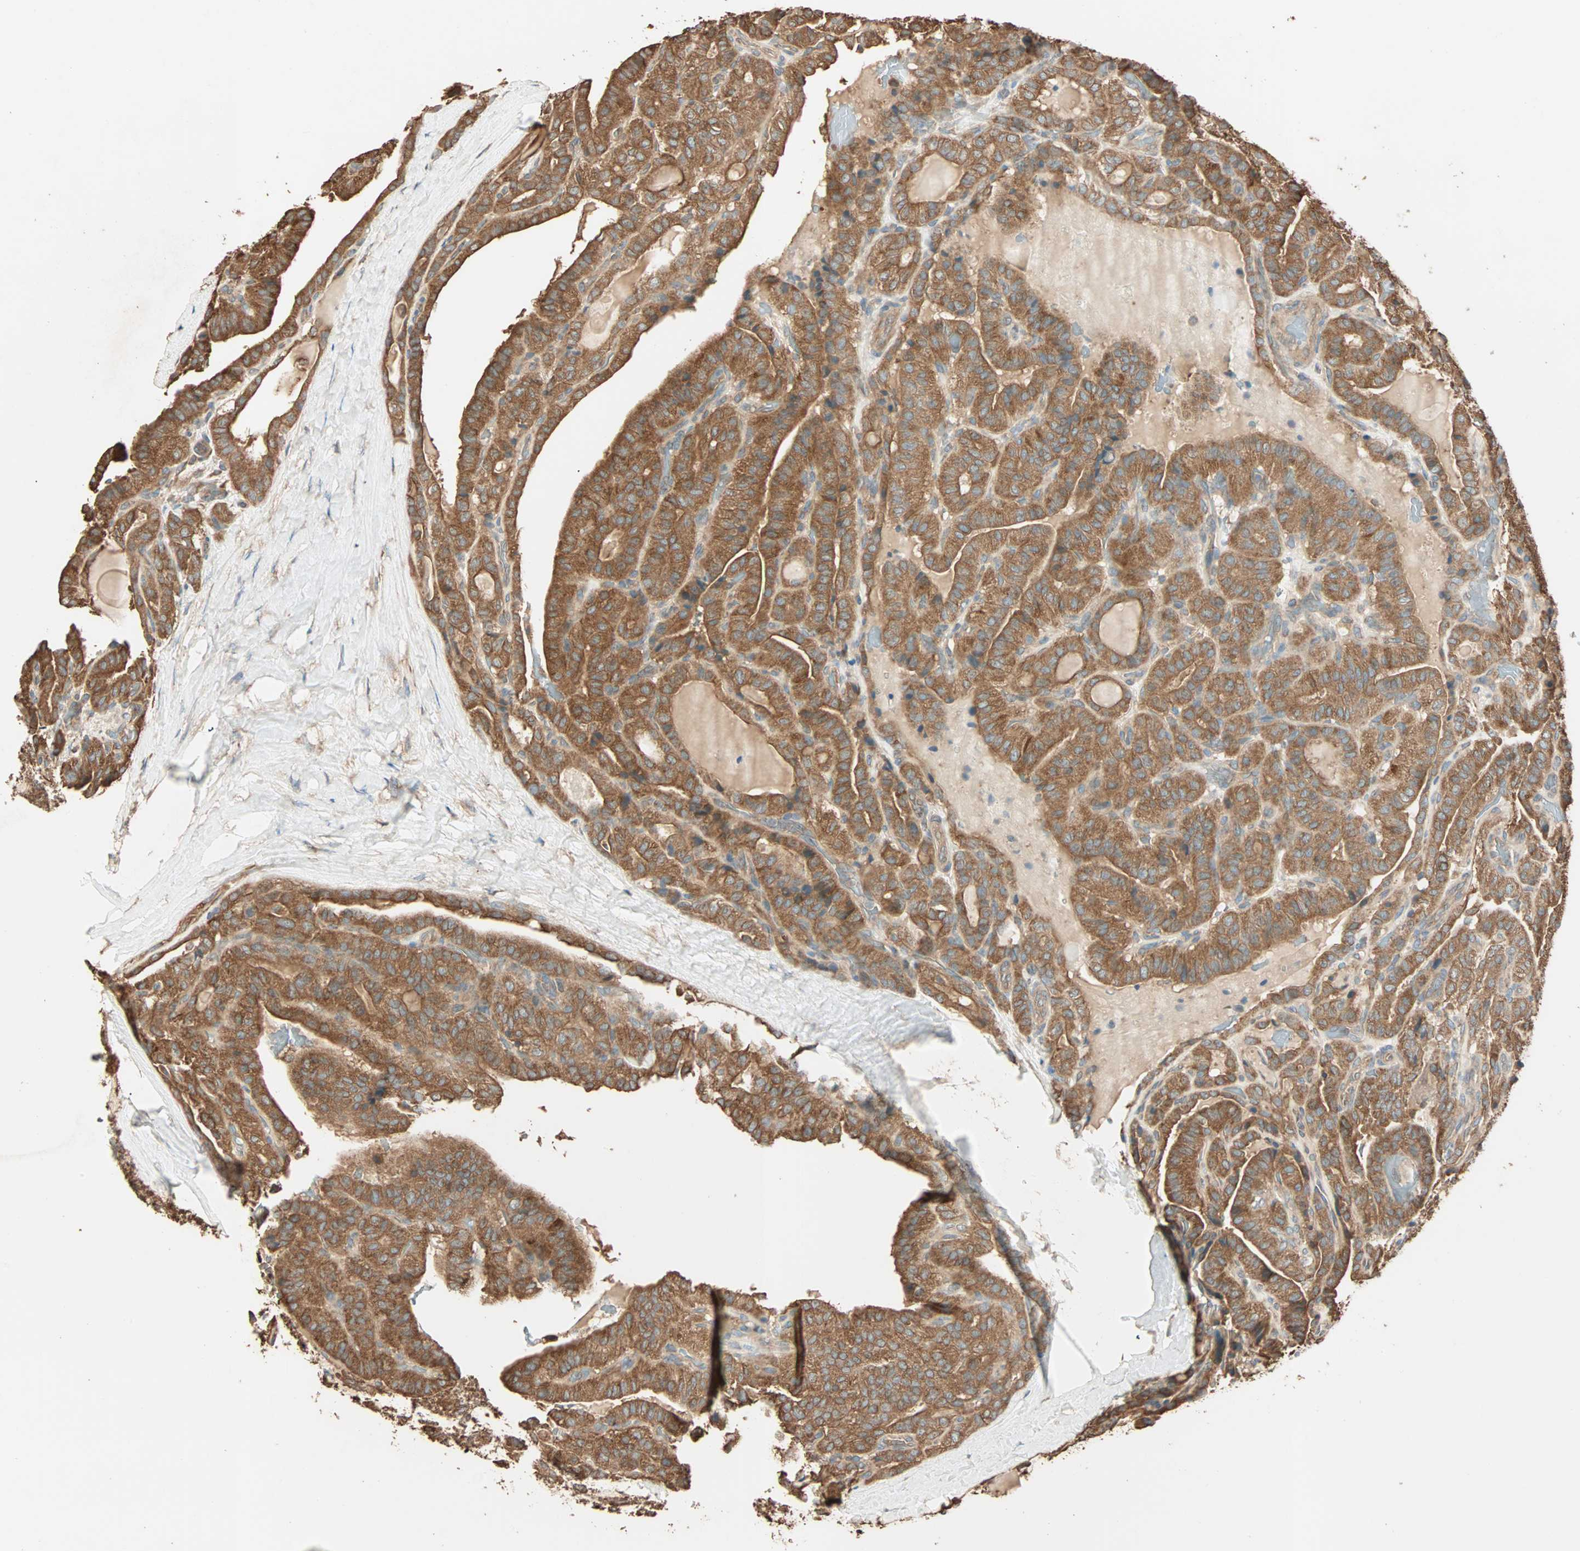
{"staining": {"intensity": "strong", "quantity": ">75%", "location": "cytoplasmic/membranous"}, "tissue": "thyroid cancer", "cell_type": "Tumor cells", "image_type": "cancer", "snomed": [{"axis": "morphology", "description": "Papillary adenocarcinoma, NOS"}, {"axis": "topography", "description": "Thyroid gland"}], "caption": "IHC histopathology image of neoplastic tissue: thyroid papillary adenocarcinoma stained using immunohistochemistry (IHC) displays high levels of strong protein expression localized specifically in the cytoplasmic/membranous of tumor cells, appearing as a cytoplasmic/membranous brown color.", "gene": "EIF4G2", "patient": {"sex": "male", "age": 77}}